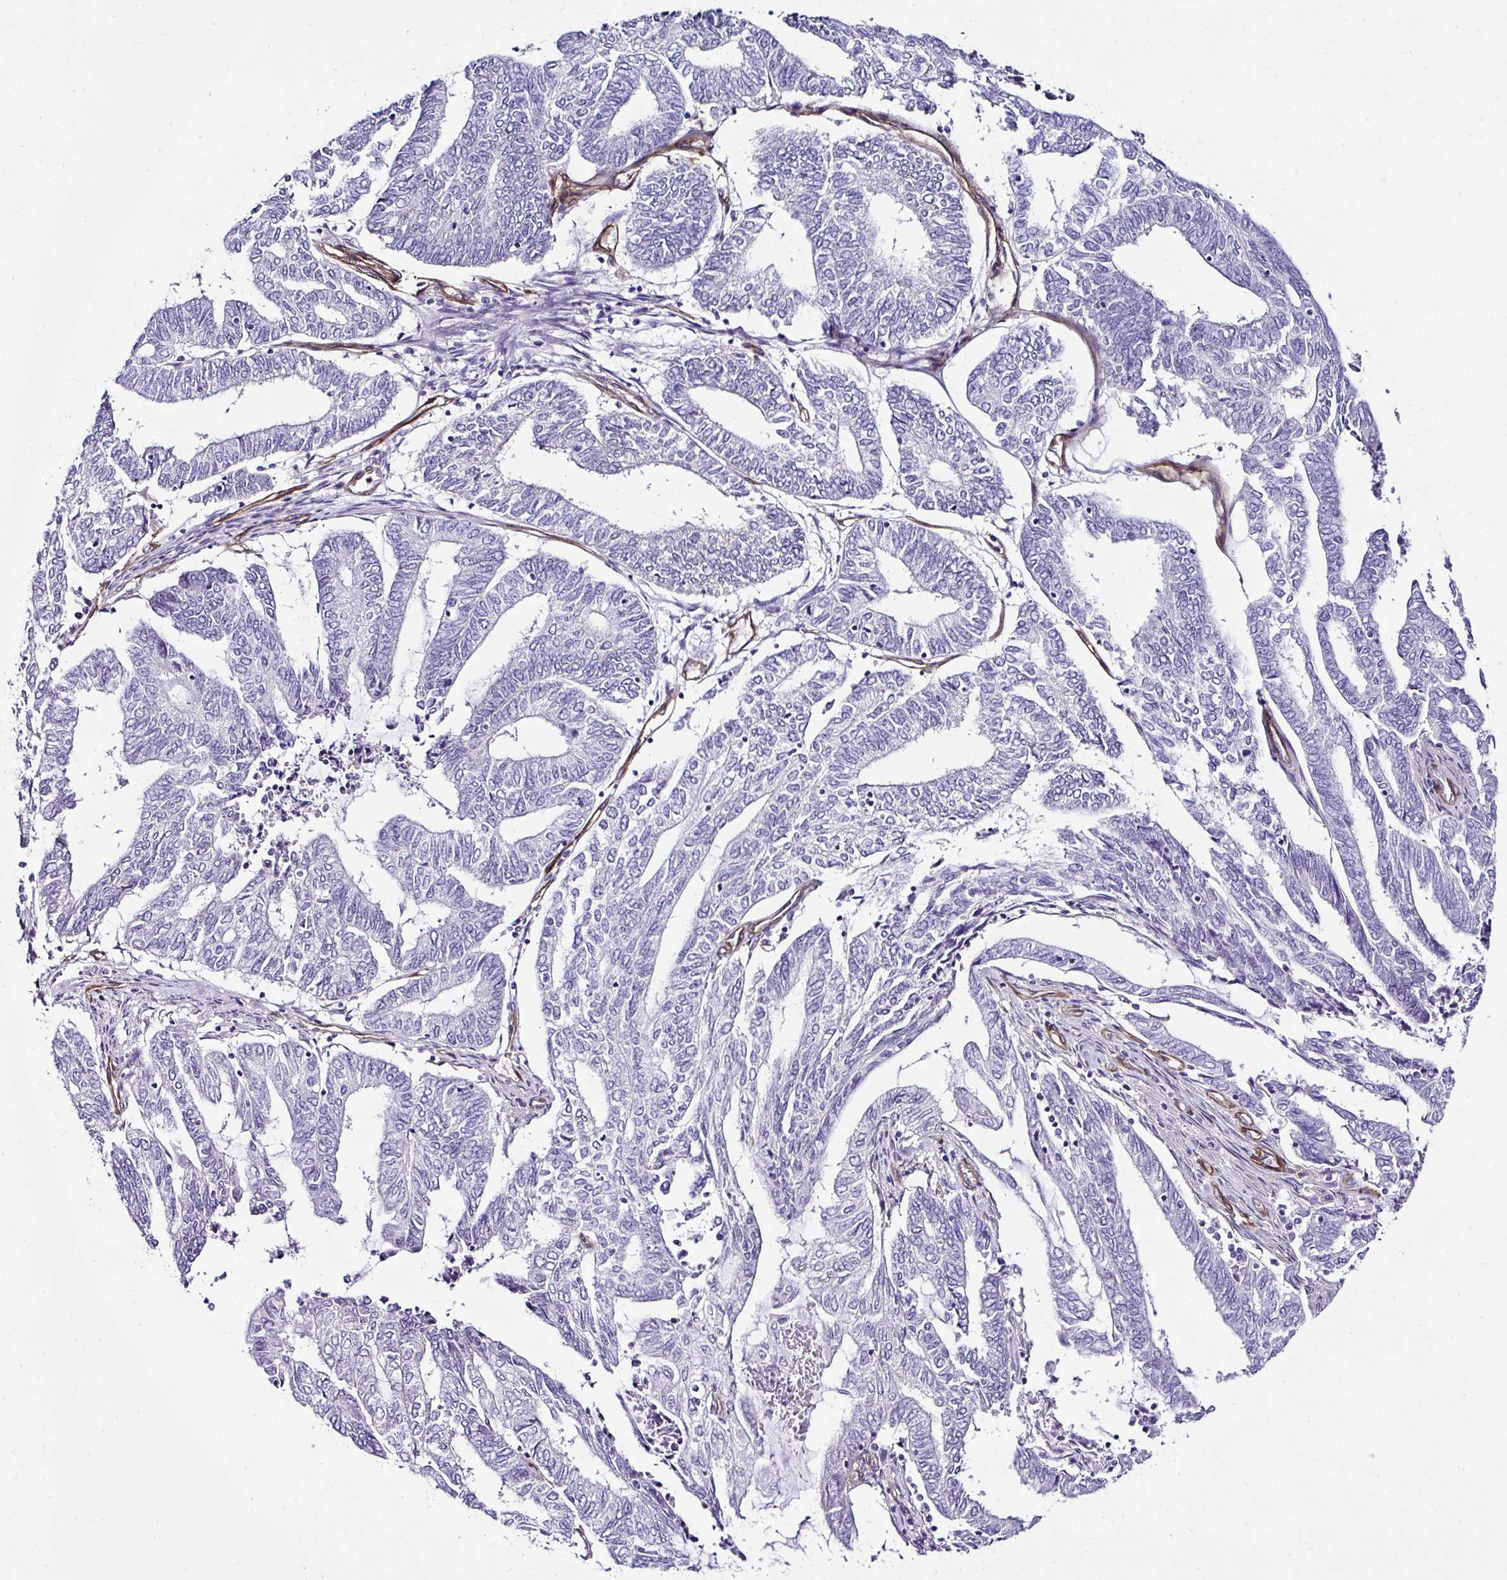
{"staining": {"intensity": "negative", "quantity": "none", "location": "none"}, "tissue": "endometrial cancer", "cell_type": "Tumor cells", "image_type": "cancer", "snomed": [{"axis": "morphology", "description": "Adenocarcinoma, NOS"}, {"axis": "topography", "description": "Uterus"}, {"axis": "topography", "description": "Endometrium"}], "caption": "DAB (3,3'-diaminobenzidine) immunohistochemical staining of endometrial adenocarcinoma displays no significant staining in tumor cells.", "gene": "FBXO34", "patient": {"sex": "female", "age": 70}}